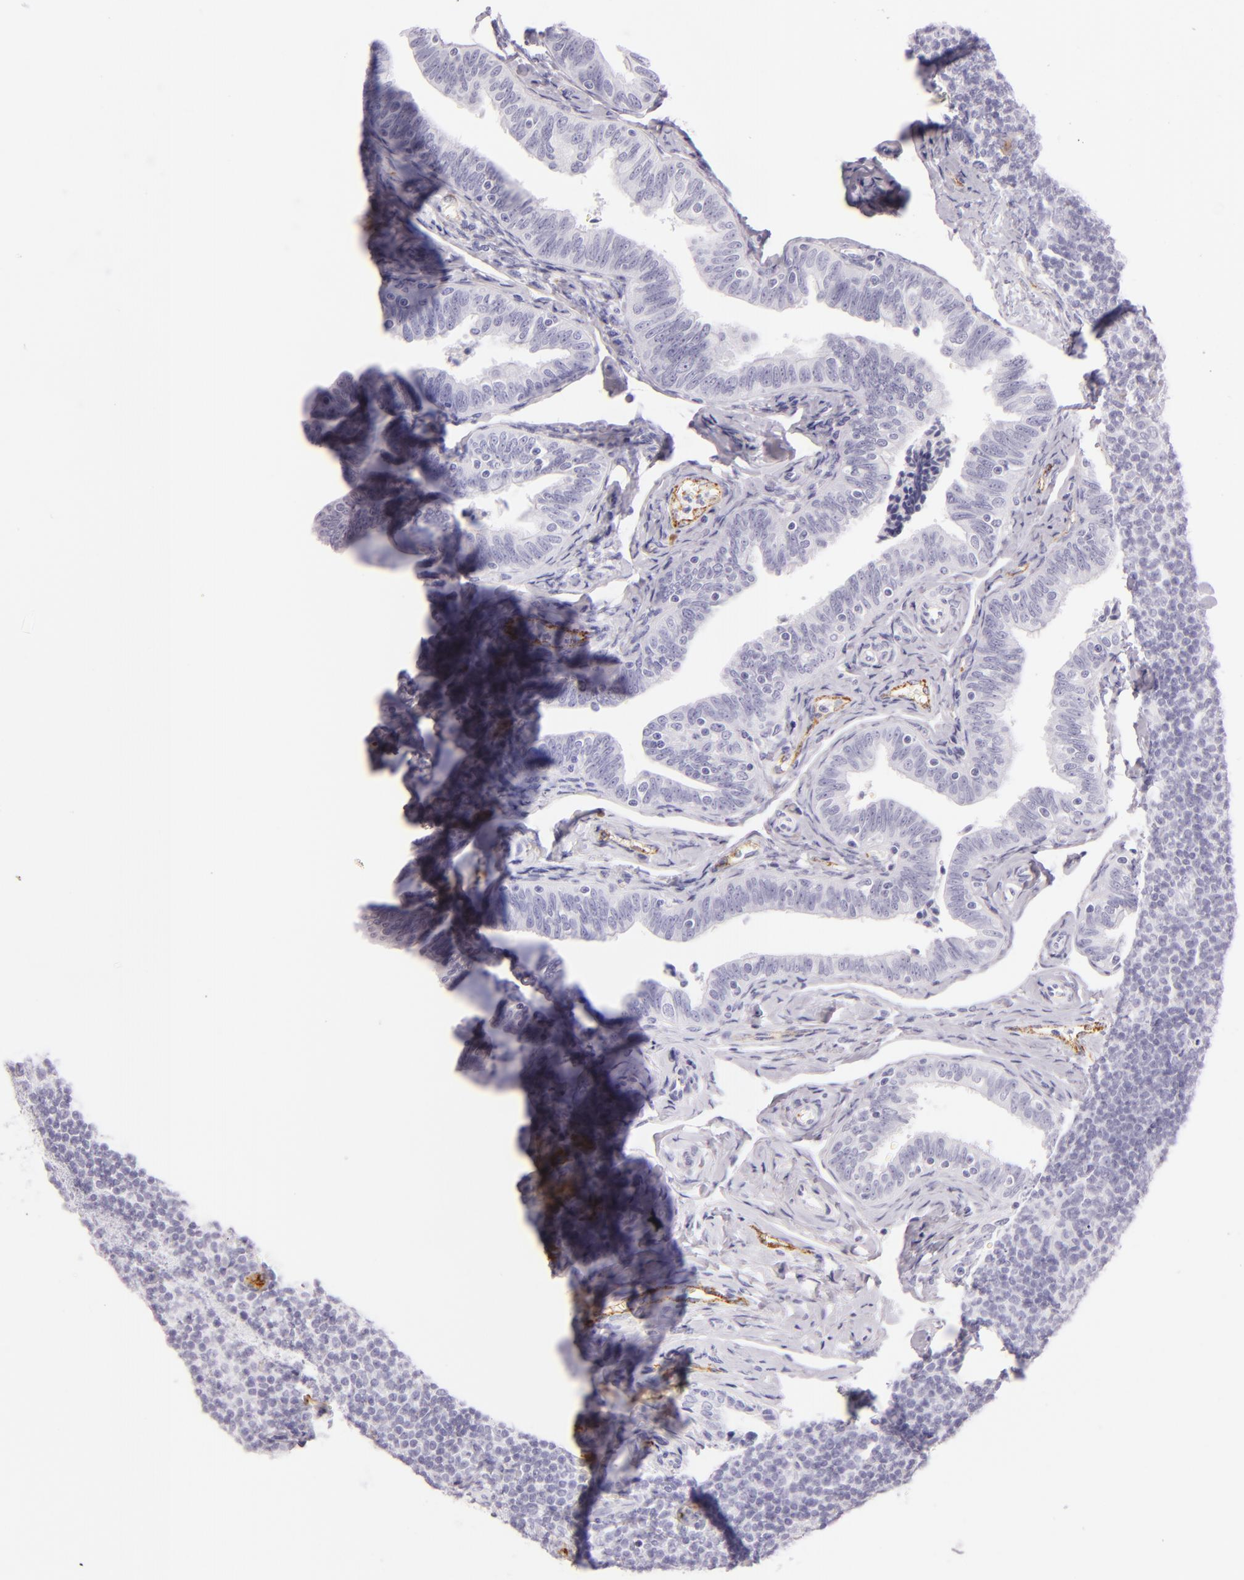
{"staining": {"intensity": "negative", "quantity": "none", "location": "none"}, "tissue": "fallopian tube", "cell_type": "Glandular cells", "image_type": "normal", "snomed": [{"axis": "morphology", "description": "Normal tissue, NOS"}, {"axis": "topography", "description": "Fallopian tube"}, {"axis": "topography", "description": "Ovary"}], "caption": "Glandular cells are negative for brown protein staining in normal fallopian tube. (DAB immunohistochemistry, high magnification).", "gene": "SELP", "patient": {"sex": "female", "age": 69}}